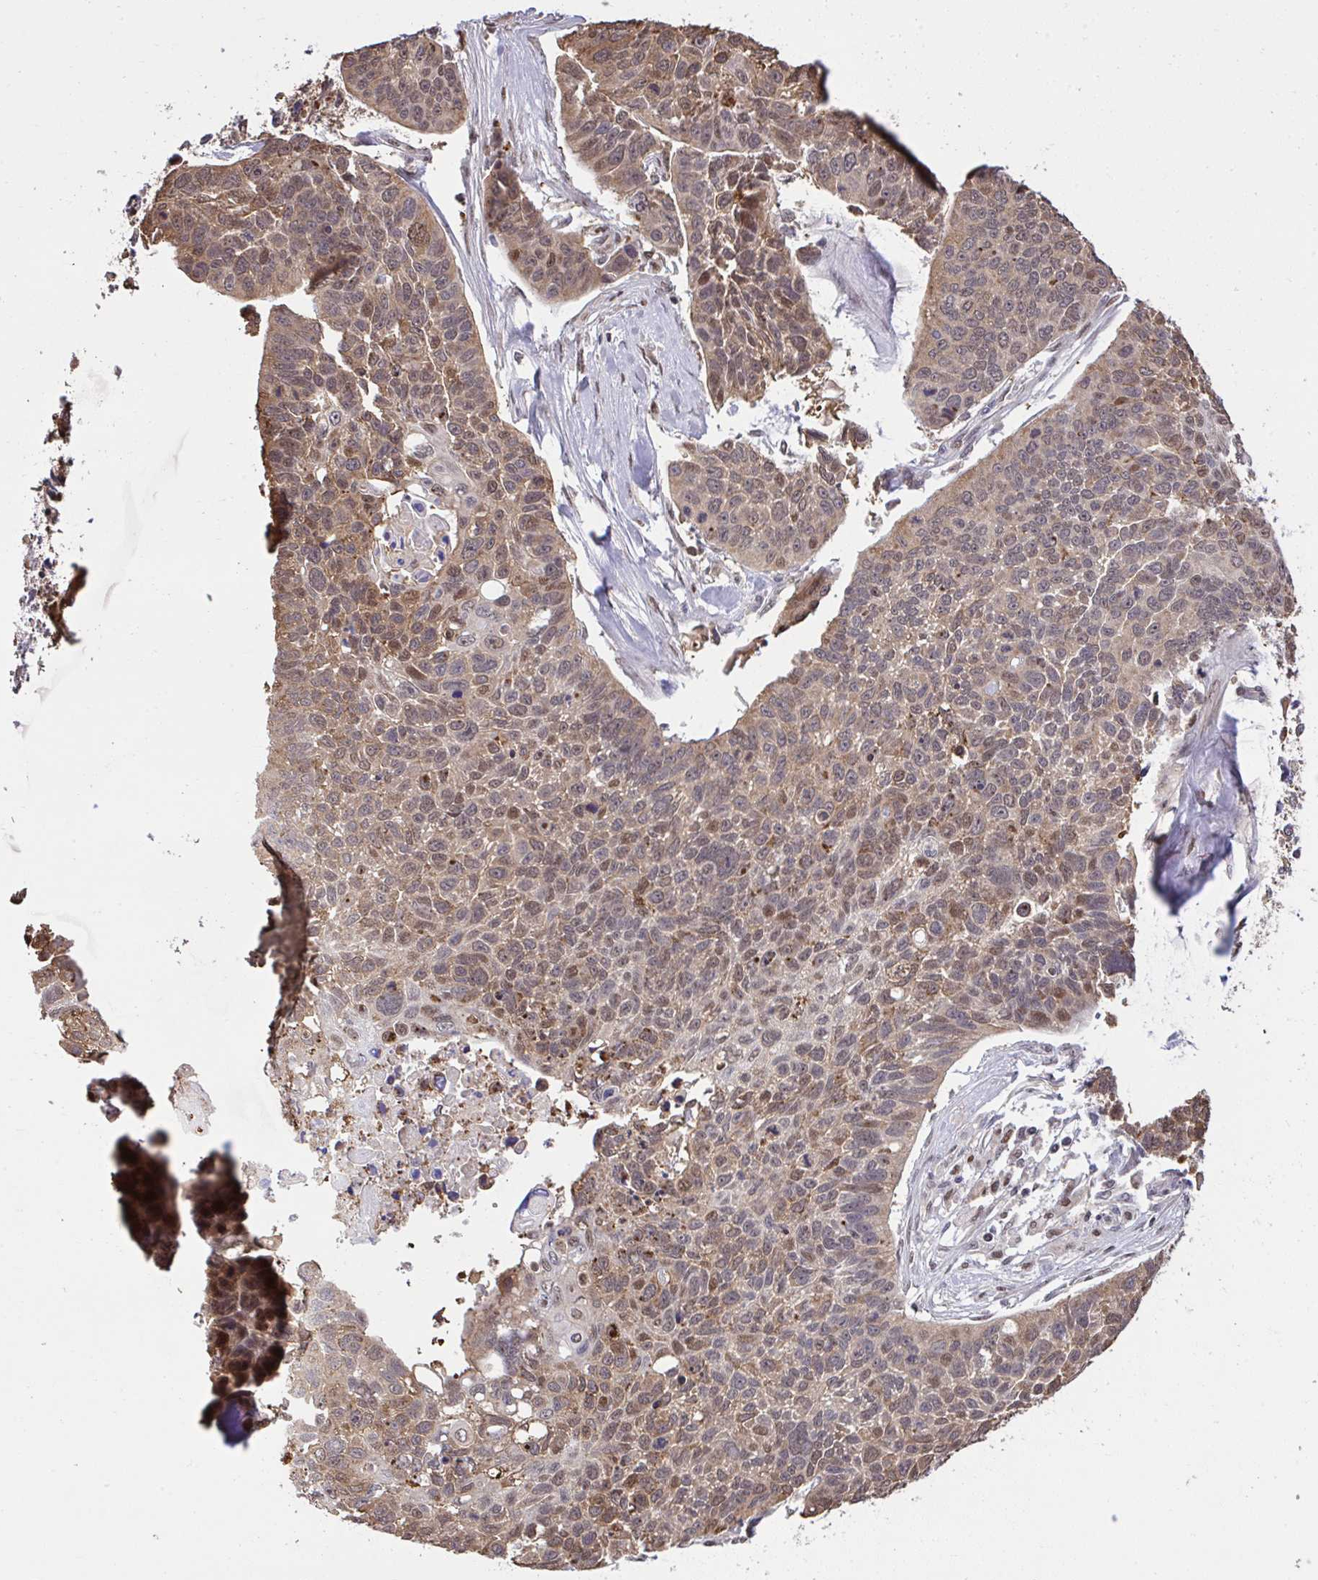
{"staining": {"intensity": "weak", "quantity": ">75%", "location": "cytoplasmic/membranous,nuclear"}, "tissue": "lung cancer", "cell_type": "Tumor cells", "image_type": "cancer", "snomed": [{"axis": "morphology", "description": "Squamous cell carcinoma, NOS"}, {"axis": "topography", "description": "Lung"}], "caption": "Weak cytoplasmic/membranous and nuclear expression for a protein is identified in approximately >75% of tumor cells of lung squamous cell carcinoma using immunohistochemistry.", "gene": "GLIS3", "patient": {"sex": "male", "age": 62}}